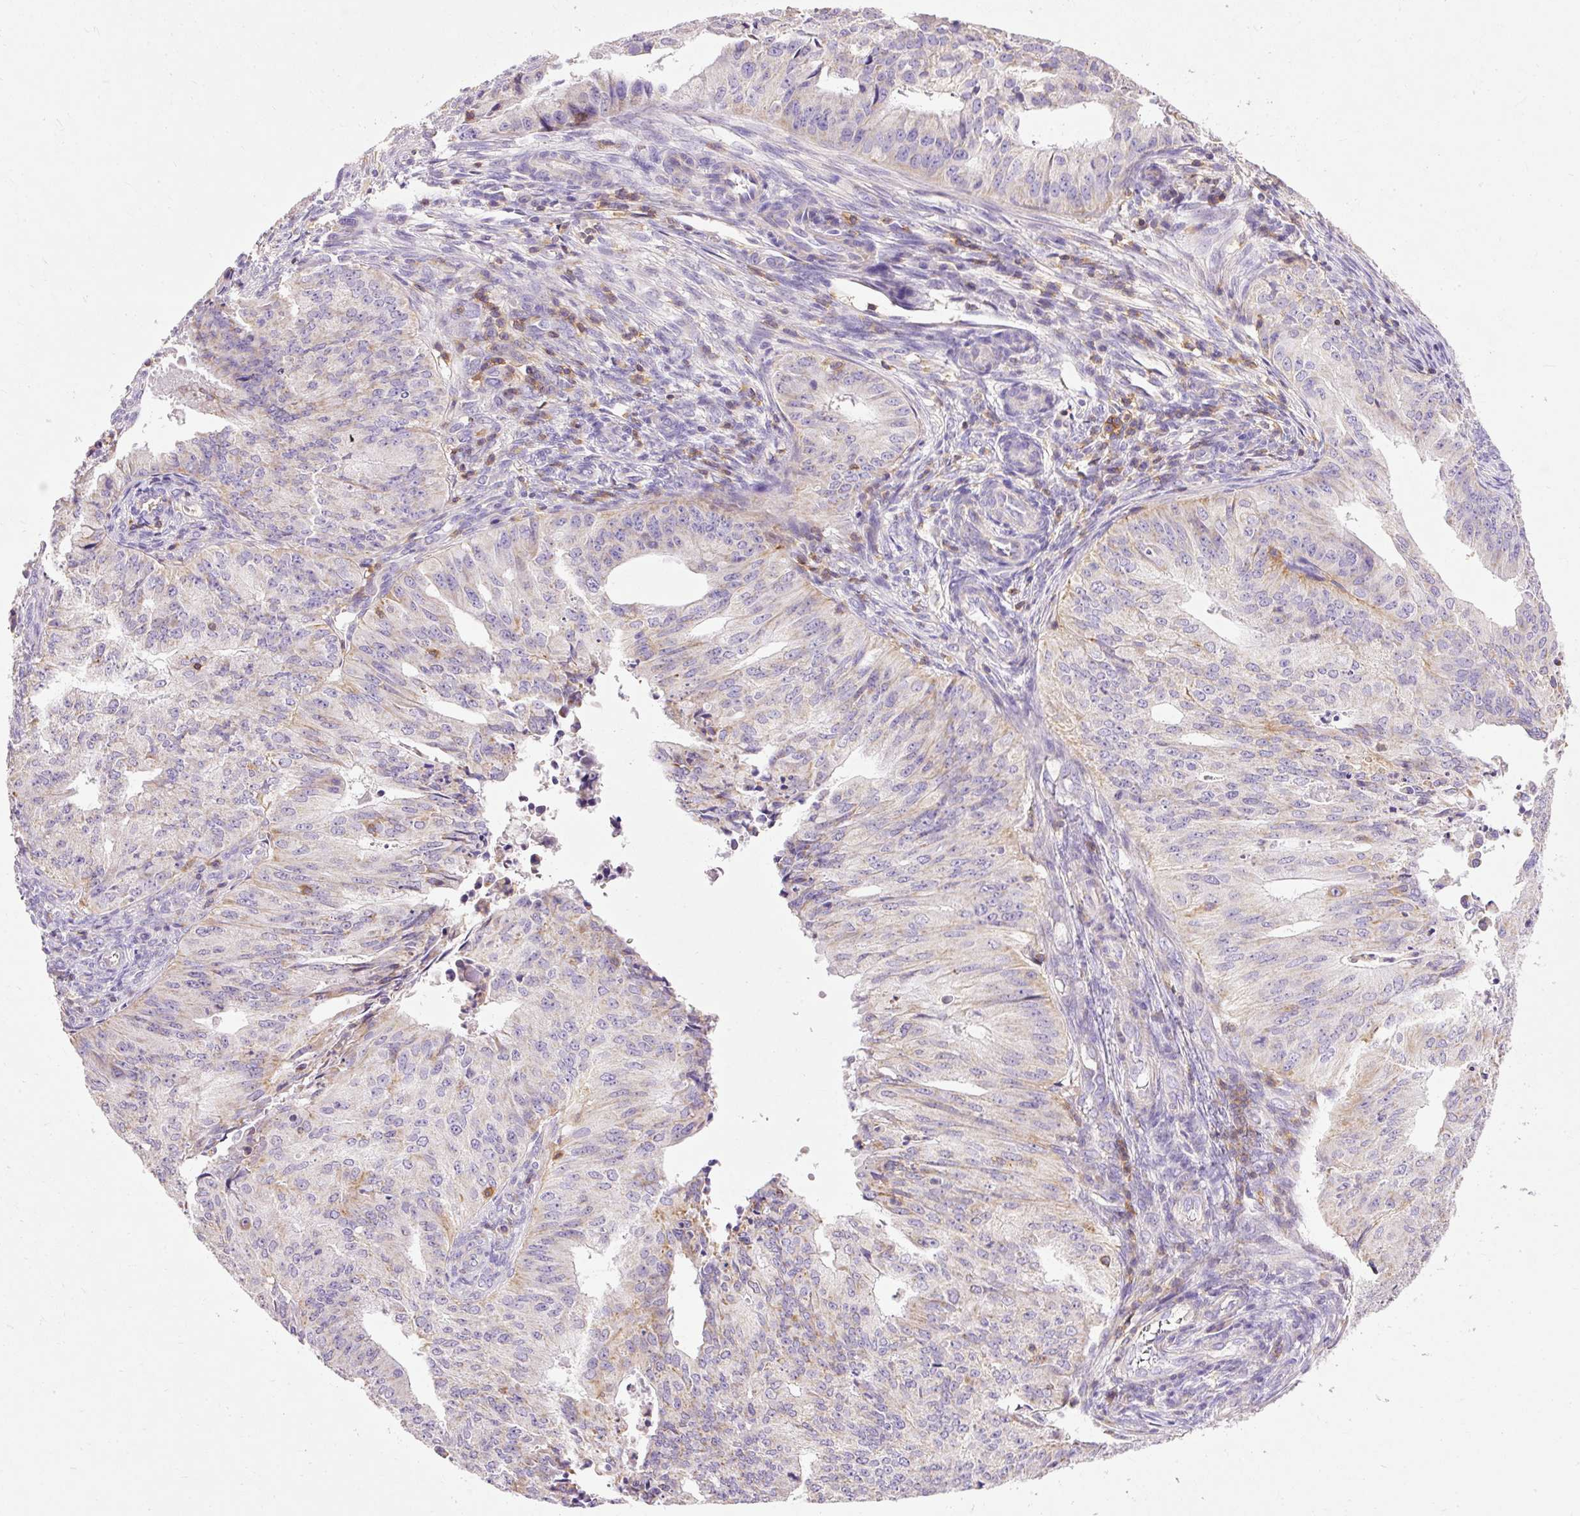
{"staining": {"intensity": "negative", "quantity": "none", "location": "none"}, "tissue": "endometrial cancer", "cell_type": "Tumor cells", "image_type": "cancer", "snomed": [{"axis": "morphology", "description": "Adenocarcinoma, NOS"}, {"axis": "topography", "description": "Endometrium"}], "caption": "This histopathology image is of endometrial adenocarcinoma stained with IHC to label a protein in brown with the nuclei are counter-stained blue. There is no staining in tumor cells.", "gene": "IMMT", "patient": {"sex": "female", "age": 50}}